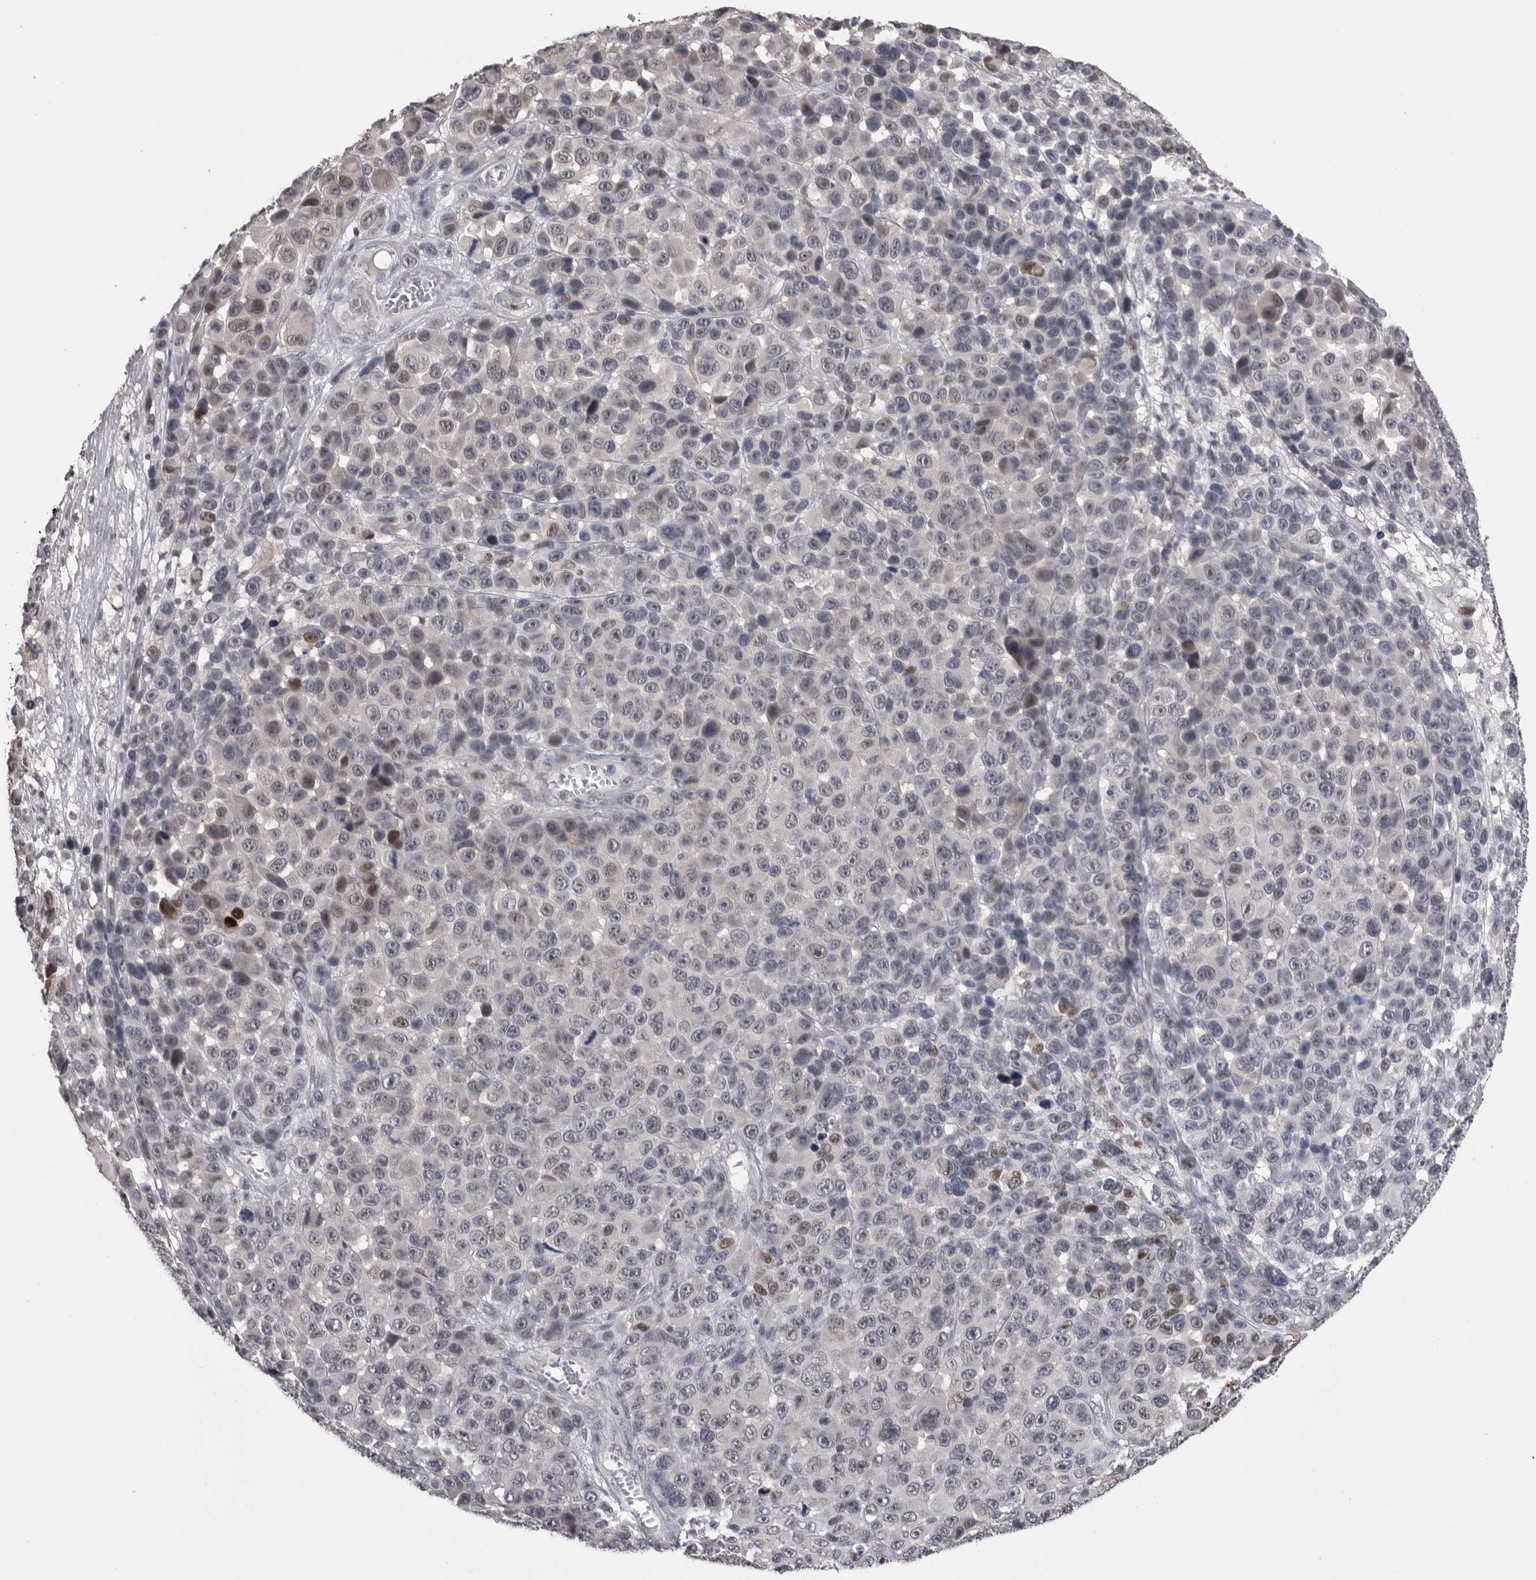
{"staining": {"intensity": "weak", "quantity": "<25%", "location": "nuclear"}, "tissue": "melanoma", "cell_type": "Tumor cells", "image_type": "cancer", "snomed": [{"axis": "morphology", "description": "Malignant melanoma, NOS"}, {"axis": "topography", "description": "Skin"}], "caption": "IHC photomicrograph of human malignant melanoma stained for a protein (brown), which displays no expression in tumor cells. (DAB immunohistochemistry visualized using brightfield microscopy, high magnification).", "gene": "DLG2", "patient": {"sex": "male", "age": 53}}